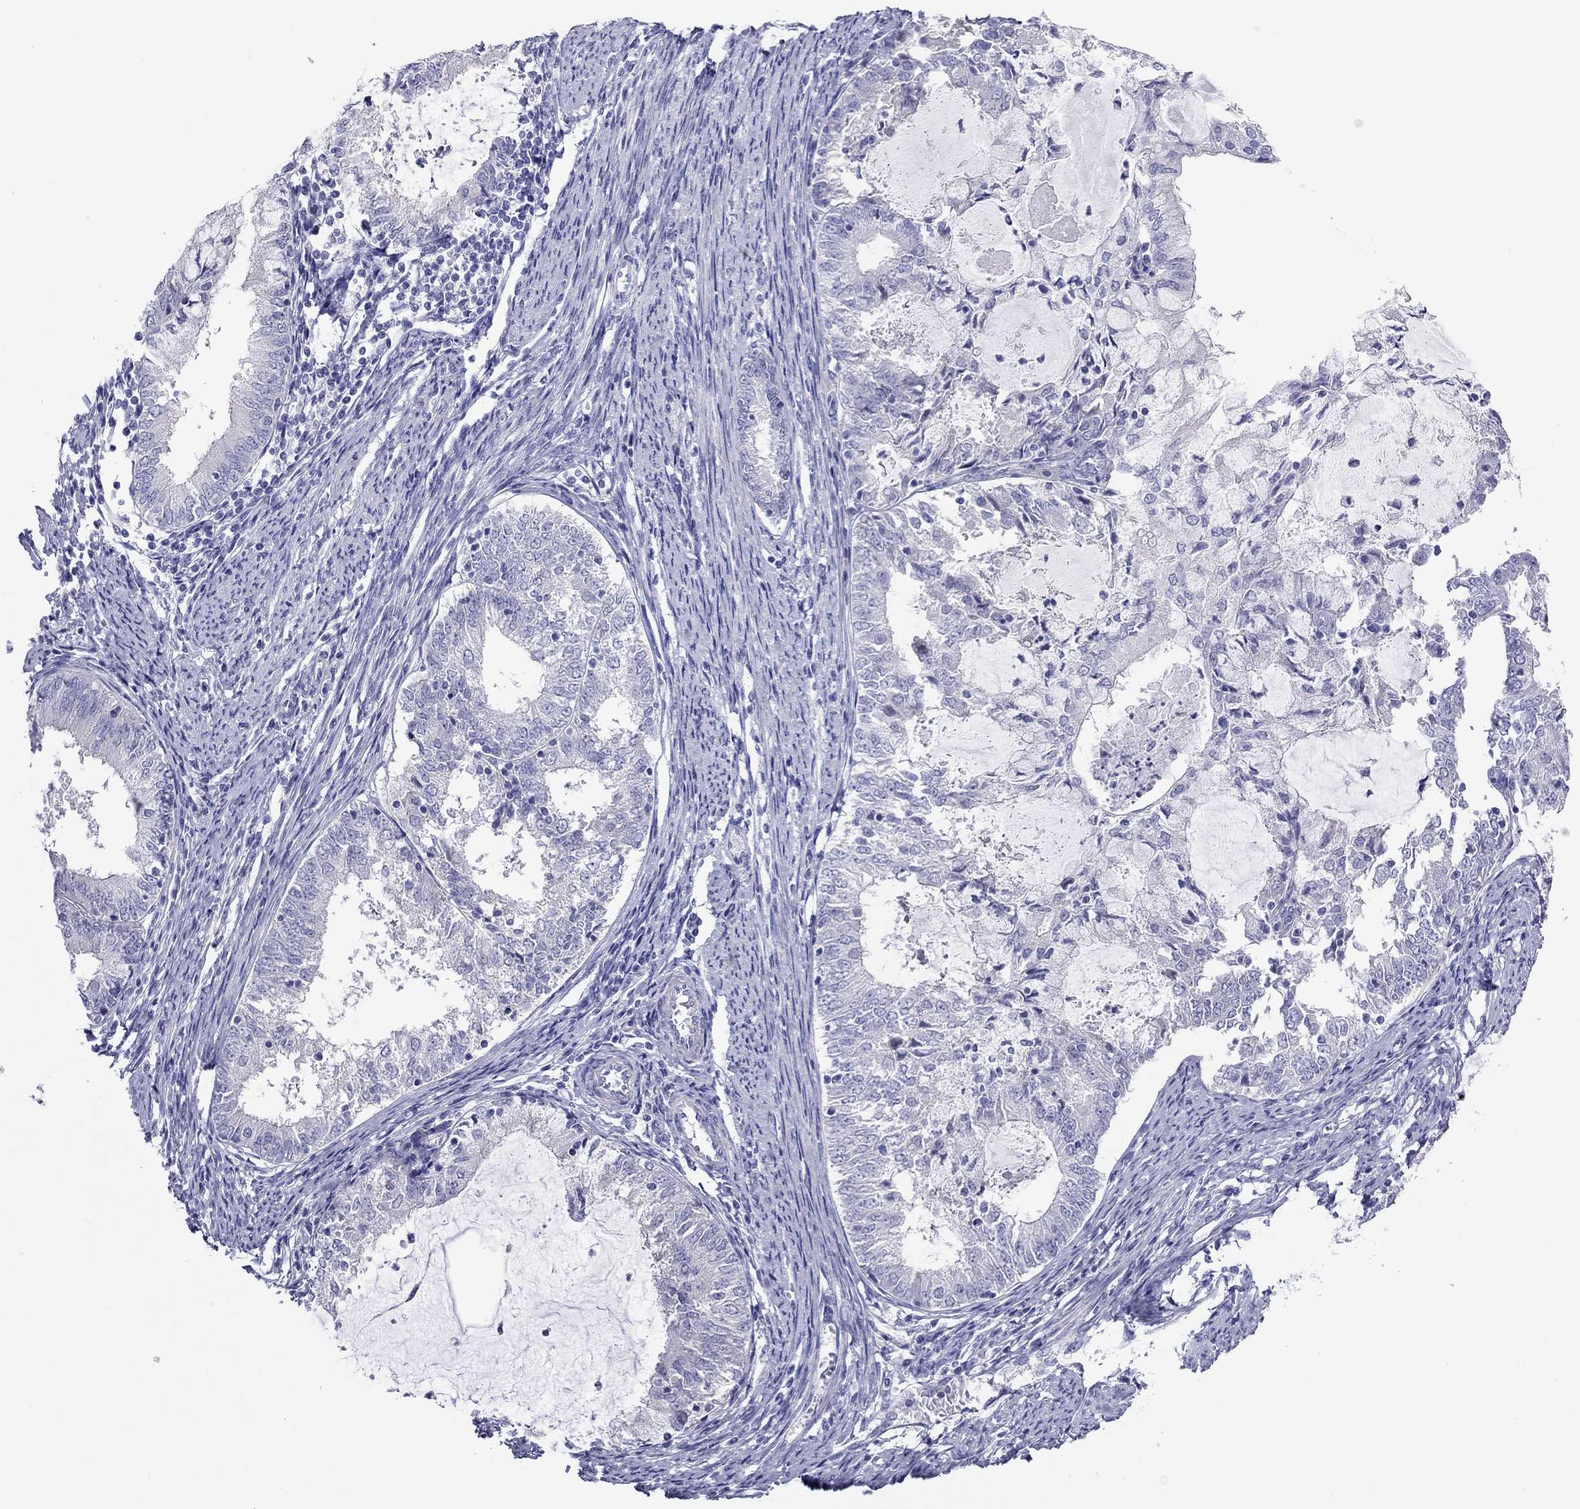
{"staining": {"intensity": "negative", "quantity": "none", "location": "none"}, "tissue": "endometrial cancer", "cell_type": "Tumor cells", "image_type": "cancer", "snomed": [{"axis": "morphology", "description": "Adenocarcinoma, NOS"}, {"axis": "topography", "description": "Endometrium"}], "caption": "High power microscopy histopathology image of an immunohistochemistry (IHC) image of endometrial cancer, revealing no significant staining in tumor cells.", "gene": "MGAT4C", "patient": {"sex": "female", "age": 57}}